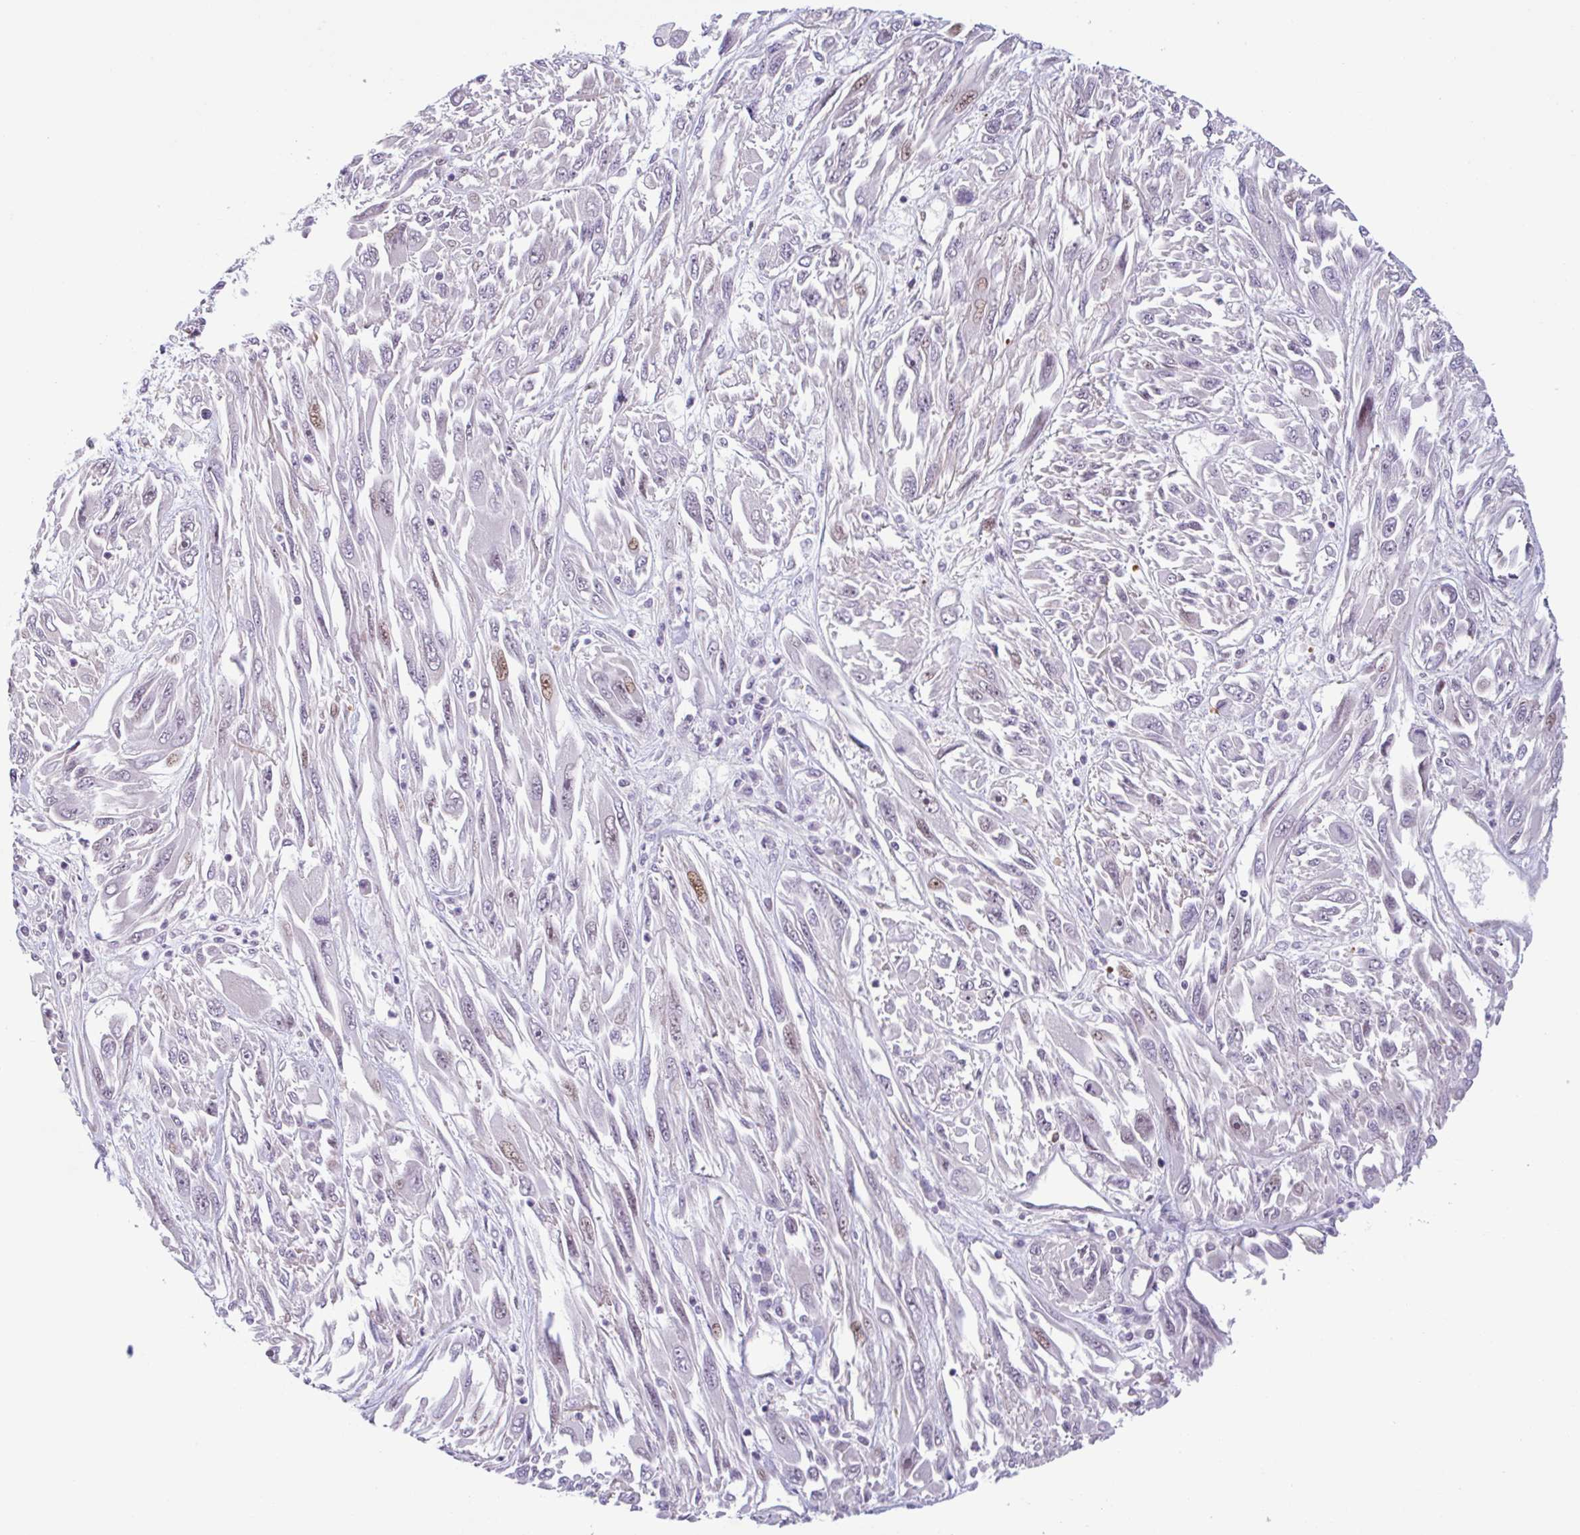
{"staining": {"intensity": "moderate", "quantity": "<25%", "location": "nuclear"}, "tissue": "melanoma", "cell_type": "Tumor cells", "image_type": "cancer", "snomed": [{"axis": "morphology", "description": "Malignant melanoma, NOS"}, {"axis": "topography", "description": "Skin"}], "caption": "Moderate nuclear staining is appreciated in about <25% of tumor cells in melanoma. Using DAB (brown) and hematoxylin (blue) stains, captured at high magnification using brightfield microscopy.", "gene": "TMEM119", "patient": {"sex": "female", "age": 91}}